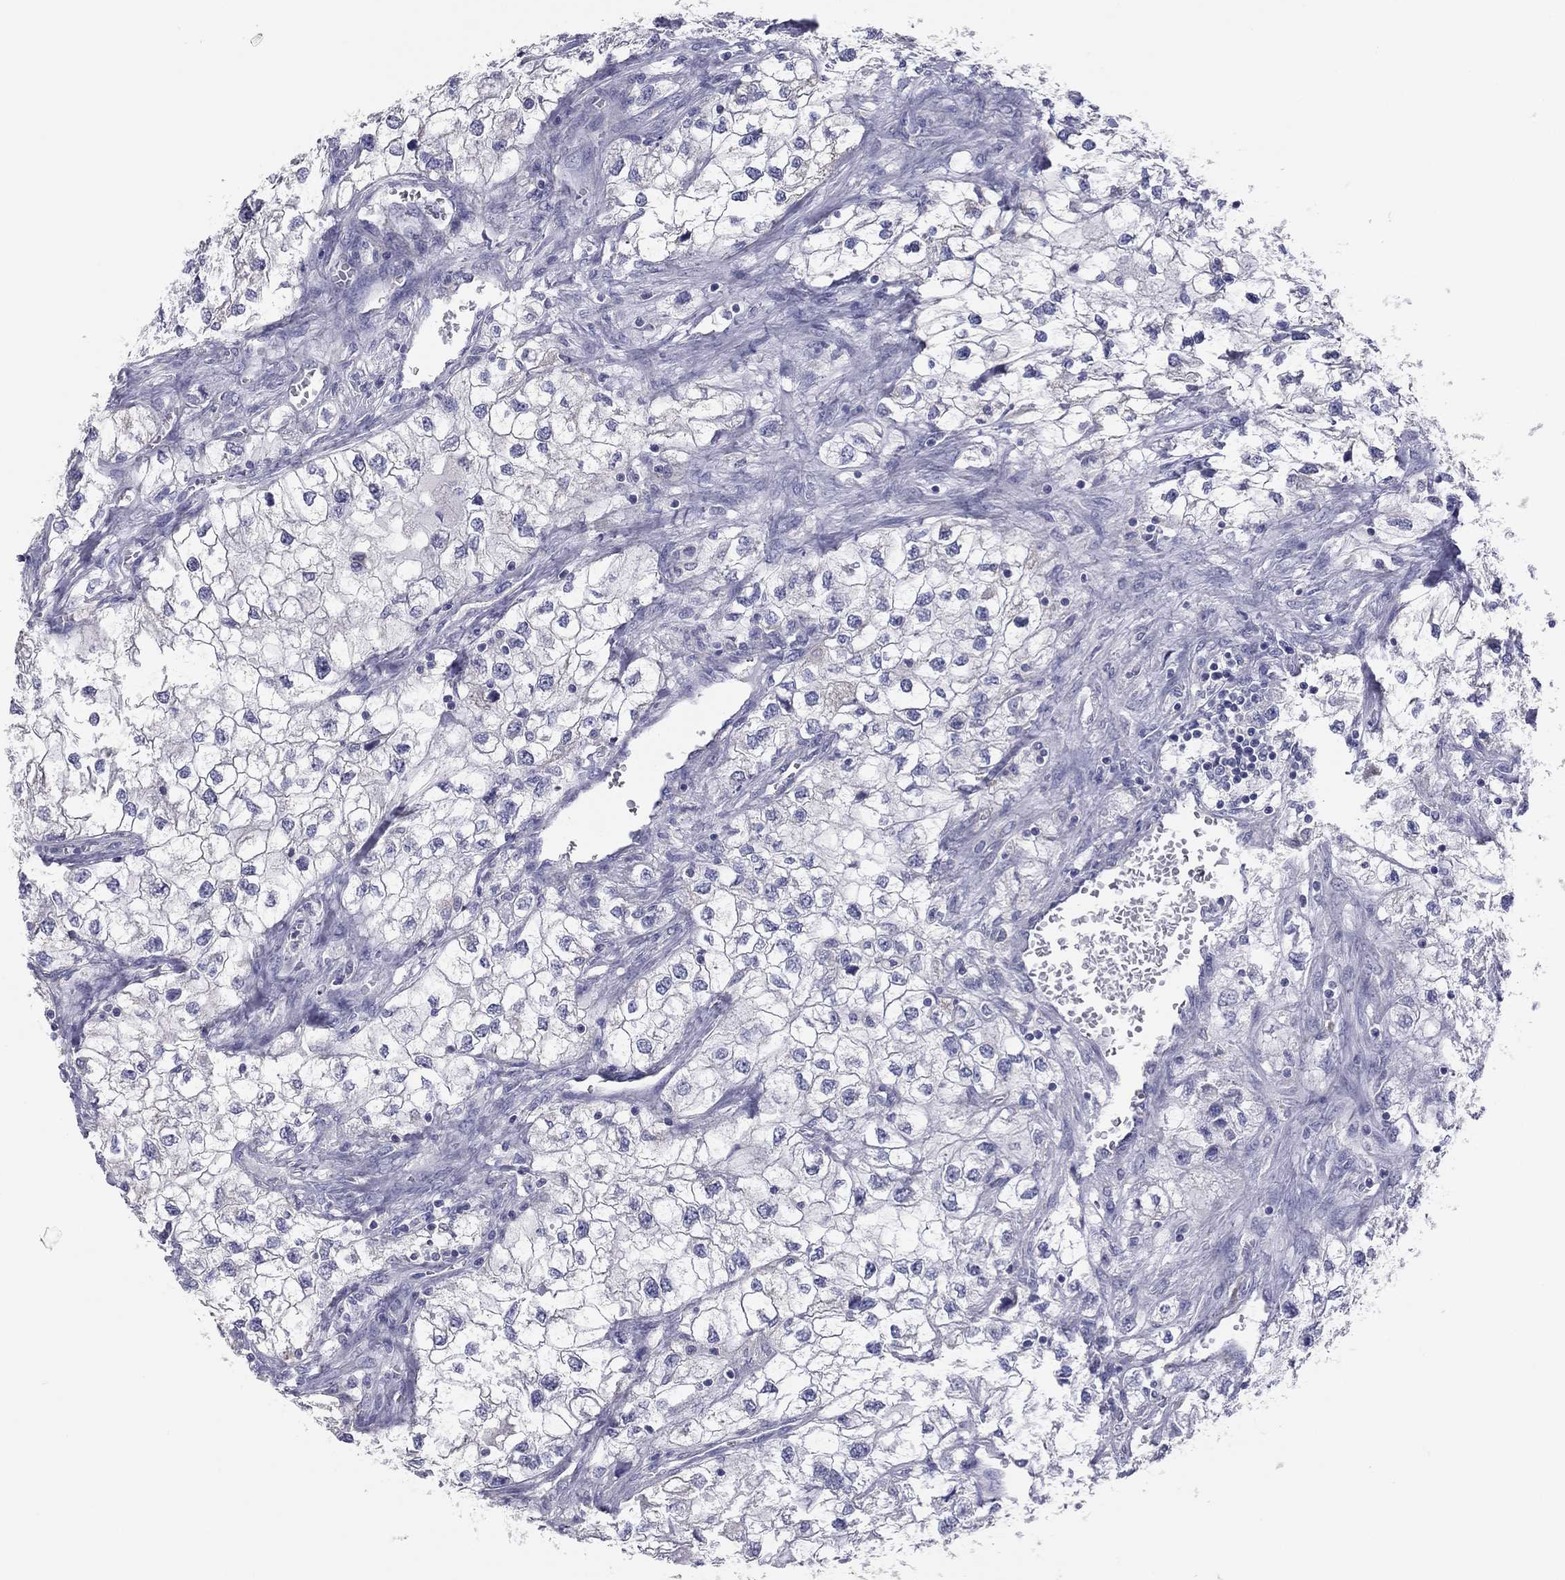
{"staining": {"intensity": "negative", "quantity": "none", "location": "none"}, "tissue": "renal cancer", "cell_type": "Tumor cells", "image_type": "cancer", "snomed": [{"axis": "morphology", "description": "Adenocarcinoma, NOS"}, {"axis": "topography", "description": "Kidney"}], "caption": "The histopathology image exhibits no significant expression in tumor cells of renal cancer.", "gene": "GRK7", "patient": {"sex": "male", "age": 59}}